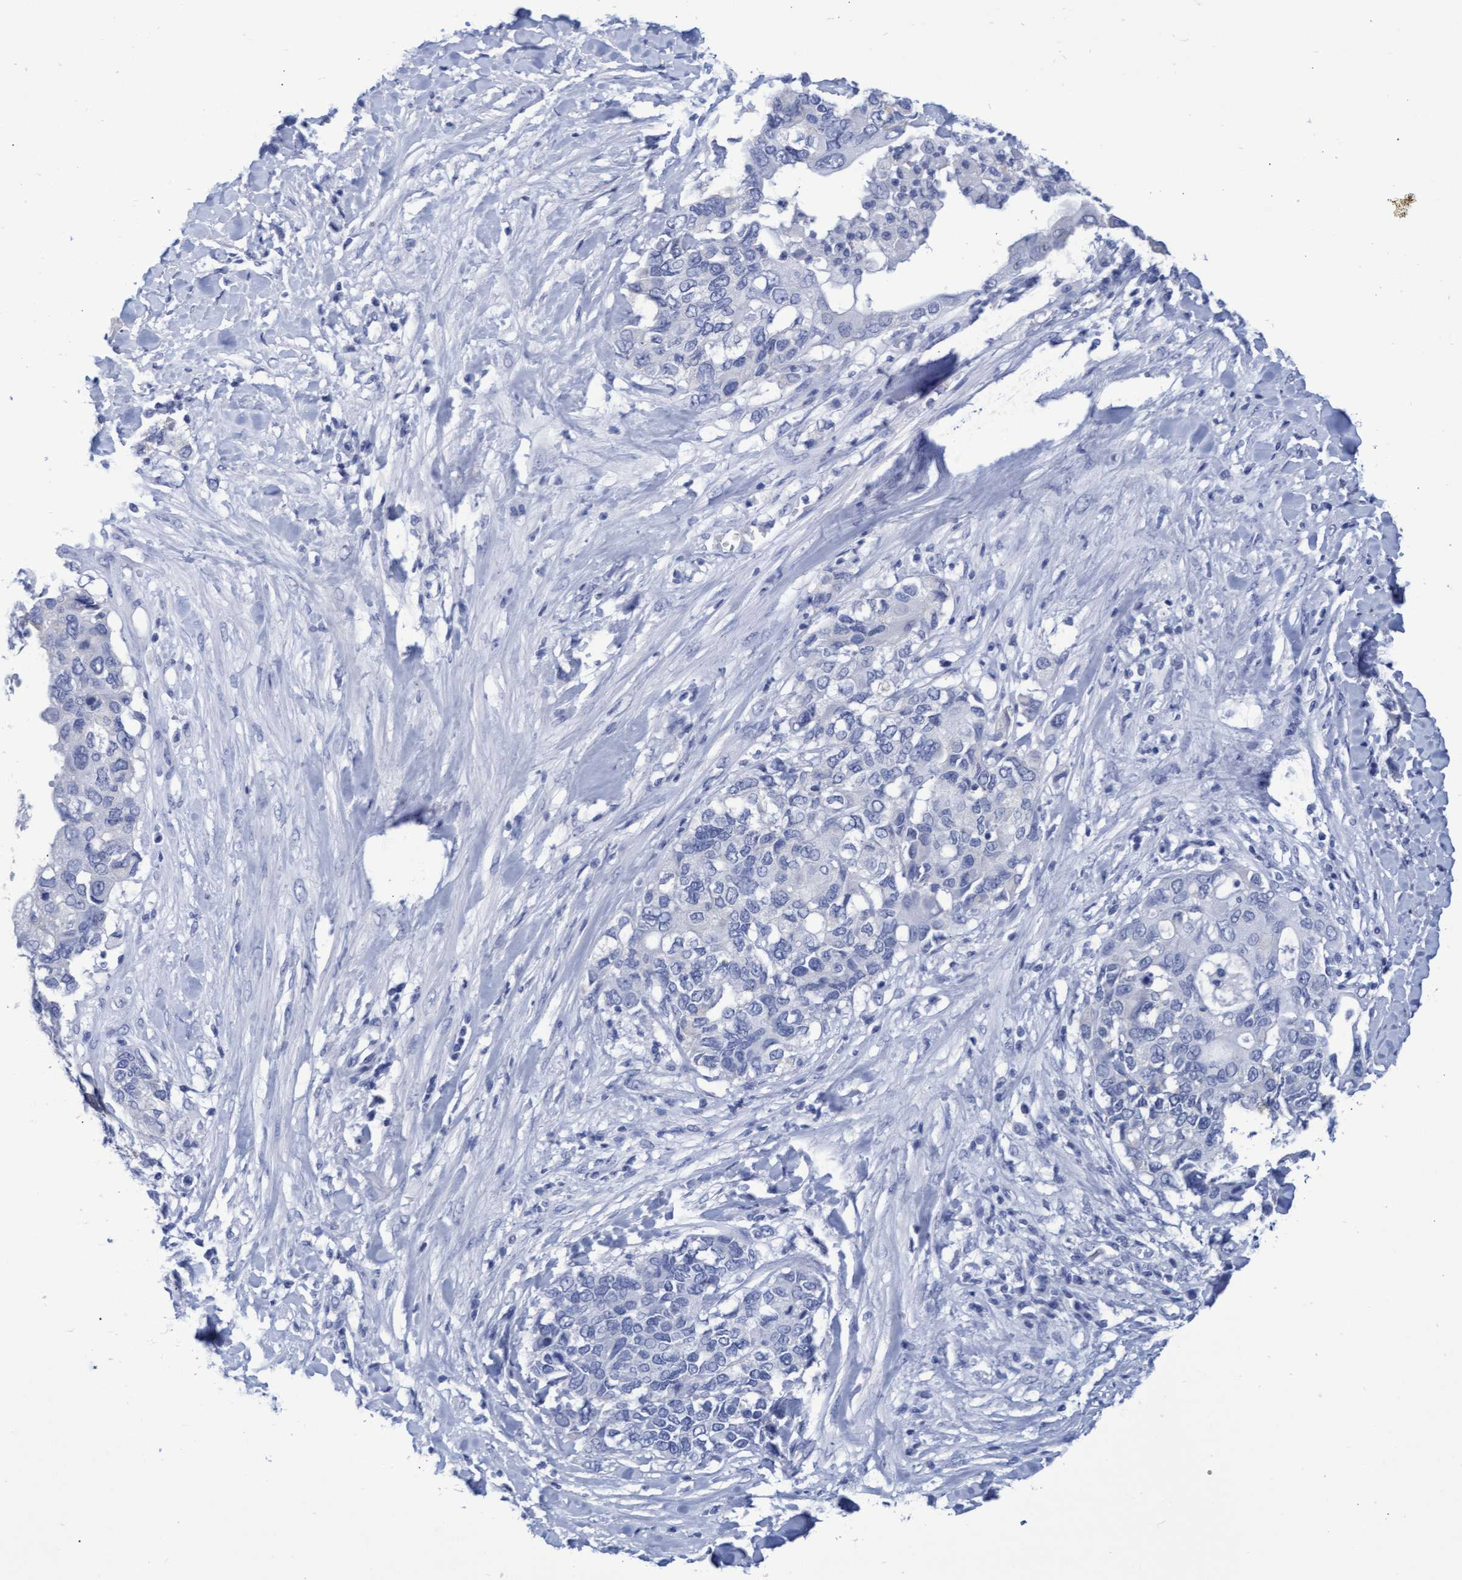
{"staining": {"intensity": "negative", "quantity": "none", "location": "none"}, "tissue": "pancreatic cancer", "cell_type": "Tumor cells", "image_type": "cancer", "snomed": [{"axis": "morphology", "description": "Adenocarcinoma, NOS"}, {"axis": "topography", "description": "Pancreas"}], "caption": "Immunohistochemistry (IHC) photomicrograph of neoplastic tissue: pancreatic cancer (adenocarcinoma) stained with DAB (3,3'-diaminobenzidine) exhibits no significant protein positivity in tumor cells. (IHC, brightfield microscopy, high magnification).", "gene": "INSL6", "patient": {"sex": "female", "age": 56}}